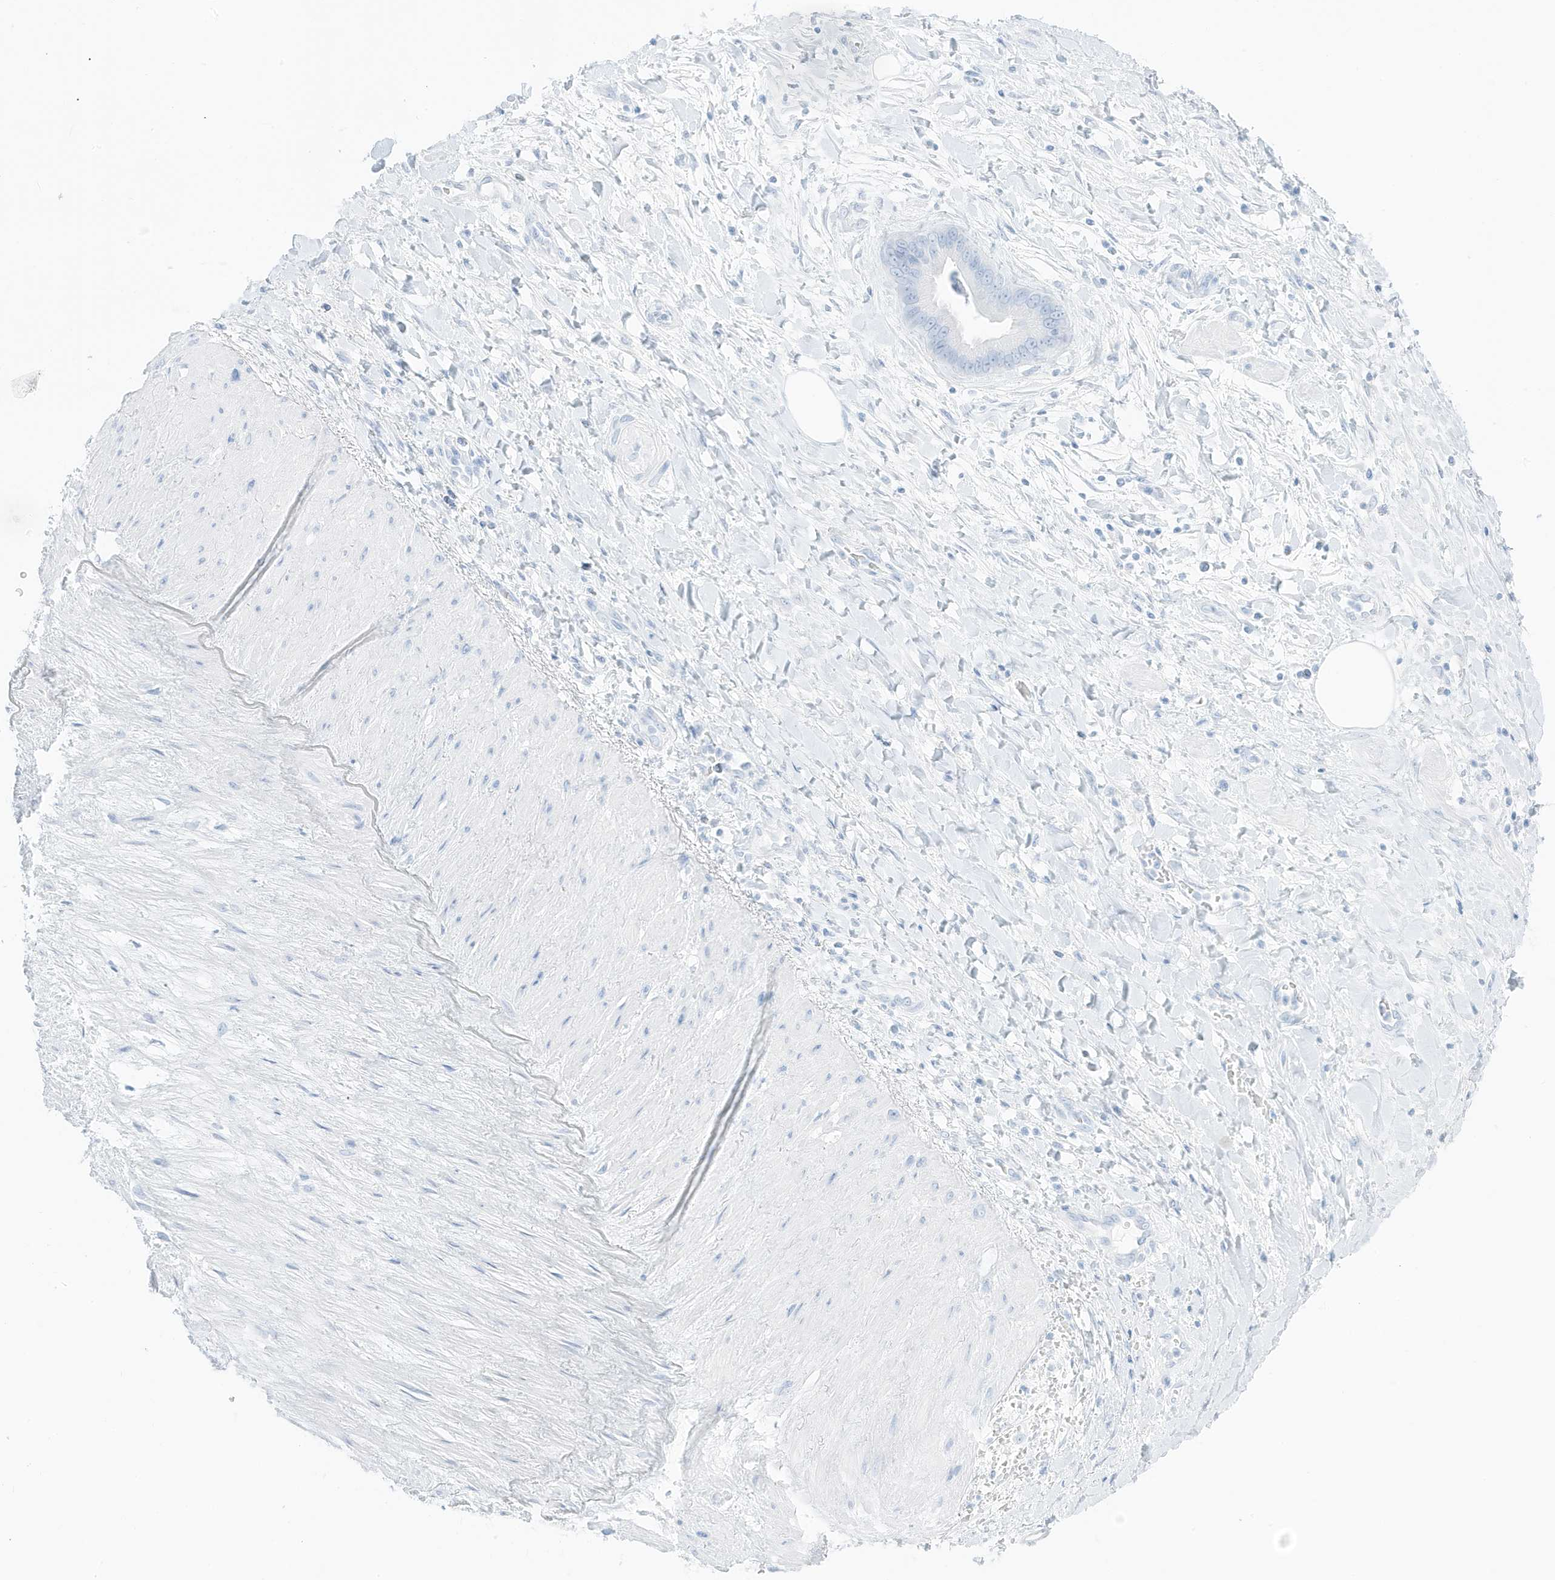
{"staining": {"intensity": "negative", "quantity": "none", "location": "none"}, "tissue": "adipose tissue", "cell_type": "Adipocytes", "image_type": "normal", "snomed": [{"axis": "morphology", "description": "Normal tissue, NOS"}, {"axis": "morphology", "description": "Adenocarcinoma, NOS"}, {"axis": "topography", "description": "Pancreas"}, {"axis": "topography", "description": "Peripheral nerve tissue"}], "caption": "Photomicrograph shows no protein positivity in adipocytes of normal adipose tissue.", "gene": "SLC22A13", "patient": {"sex": "male", "age": 59}}